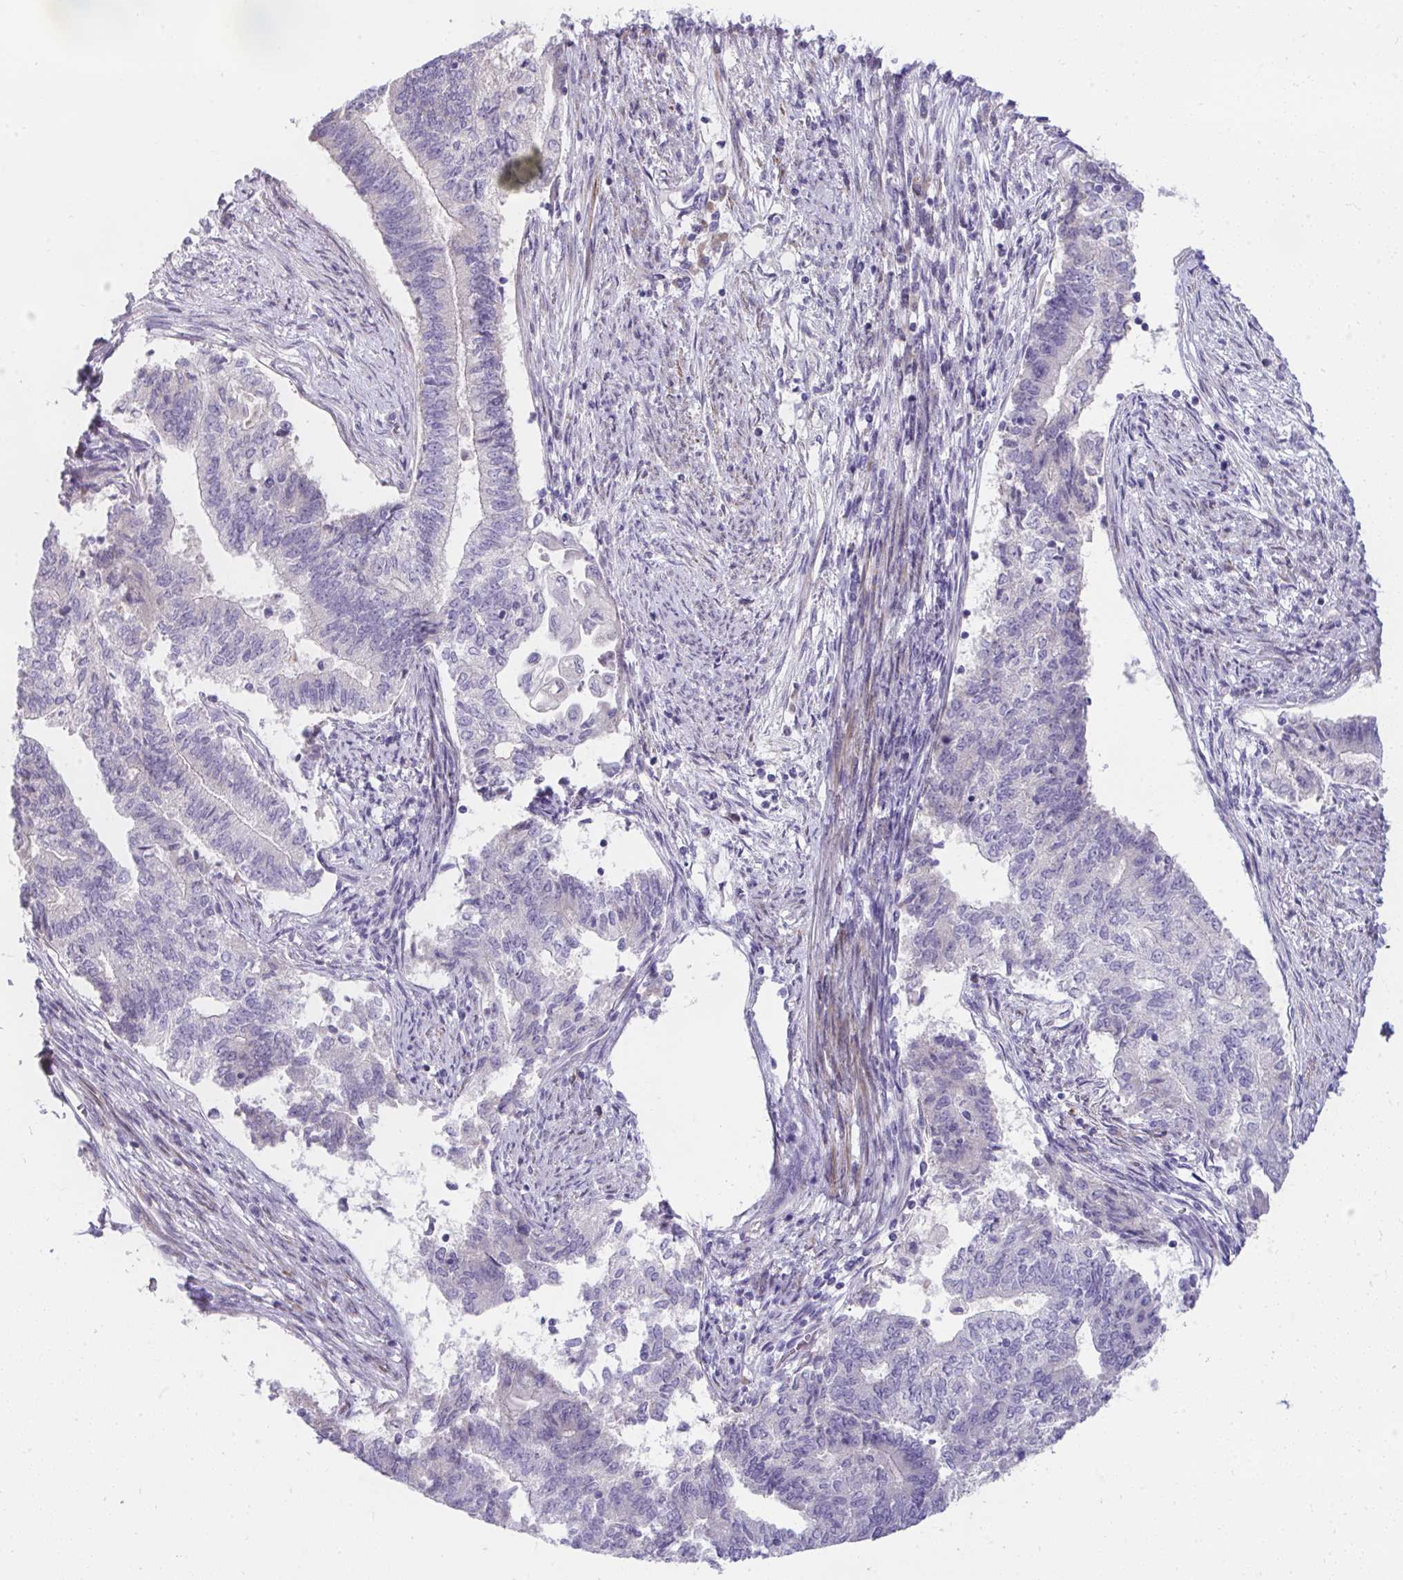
{"staining": {"intensity": "negative", "quantity": "none", "location": "none"}, "tissue": "endometrial cancer", "cell_type": "Tumor cells", "image_type": "cancer", "snomed": [{"axis": "morphology", "description": "Adenocarcinoma, NOS"}, {"axis": "topography", "description": "Endometrium"}], "caption": "IHC histopathology image of endometrial cancer (adenocarcinoma) stained for a protein (brown), which demonstrates no positivity in tumor cells. (IHC, brightfield microscopy, high magnification).", "gene": "PIGZ", "patient": {"sex": "female", "age": 65}}